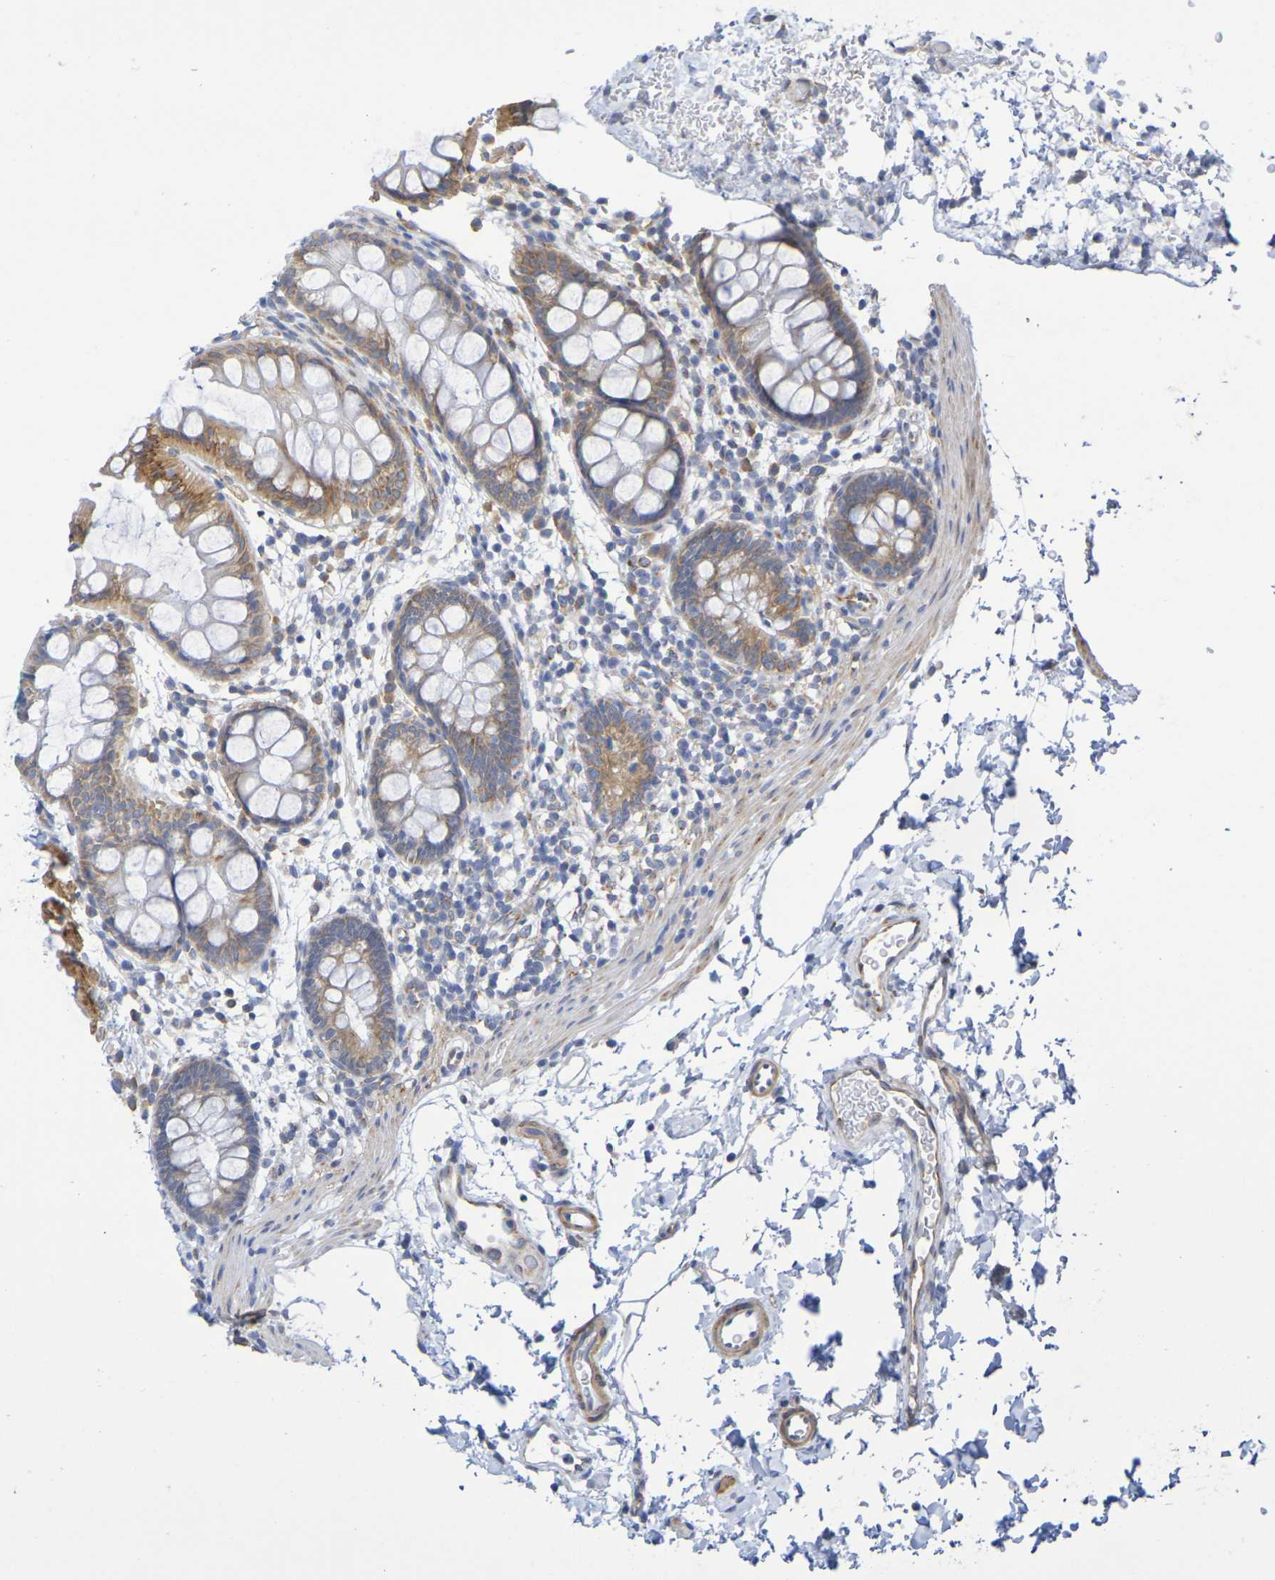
{"staining": {"intensity": "moderate", "quantity": ">75%", "location": "cytoplasmic/membranous"}, "tissue": "rectum", "cell_type": "Glandular cells", "image_type": "normal", "snomed": [{"axis": "morphology", "description": "Normal tissue, NOS"}, {"axis": "topography", "description": "Rectum"}], "caption": "Moderate cytoplasmic/membranous expression is appreciated in about >75% of glandular cells in unremarkable rectum.", "gene": "TMCC3", "patient": {"sex": "female", "age": 24}}